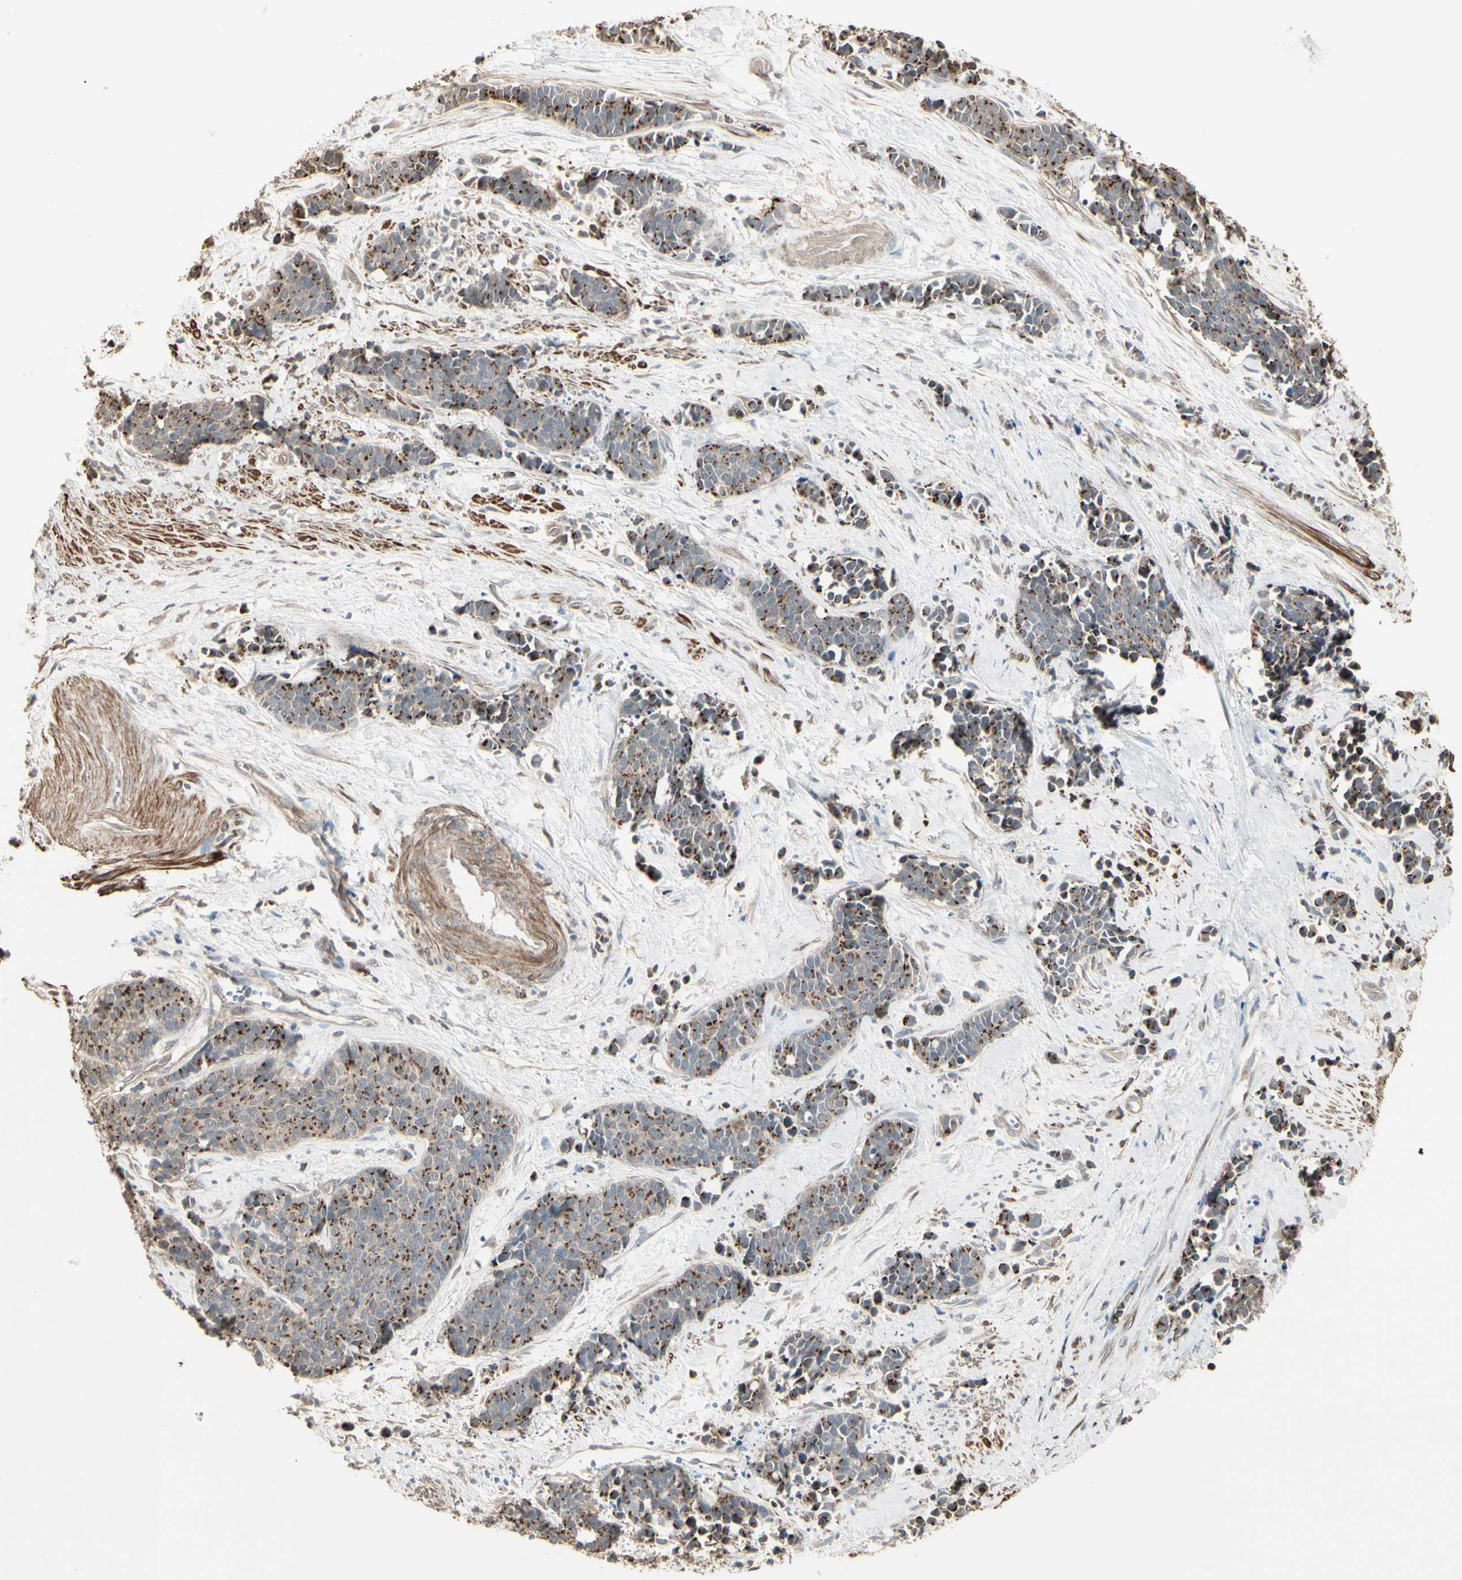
{"staining": {"intensity": "moderate", "quantity": ">75%", "location": "cytoplasmic/membranous"}, "tissue": "cervical cancer", "cell_type": "Tumor cells", "image_type": "cancer", "snomed": [{"axis": "morphology", "description": "Squamous cell carcinoma, NOS"}, {"axis": "topography", "description": "Cervix"}], "caption": "IHC (DAB (3,3'-diaminobenzidine)) staining of cervical cancer demonstrates moderate cytoplasmic/membranous protein expression in about >75% of tumor cells. (DAB IHC with brightfield microscopy, high magnification).", "gene": "GALNT3", "patient": {"sex": "female", "age": 35}}